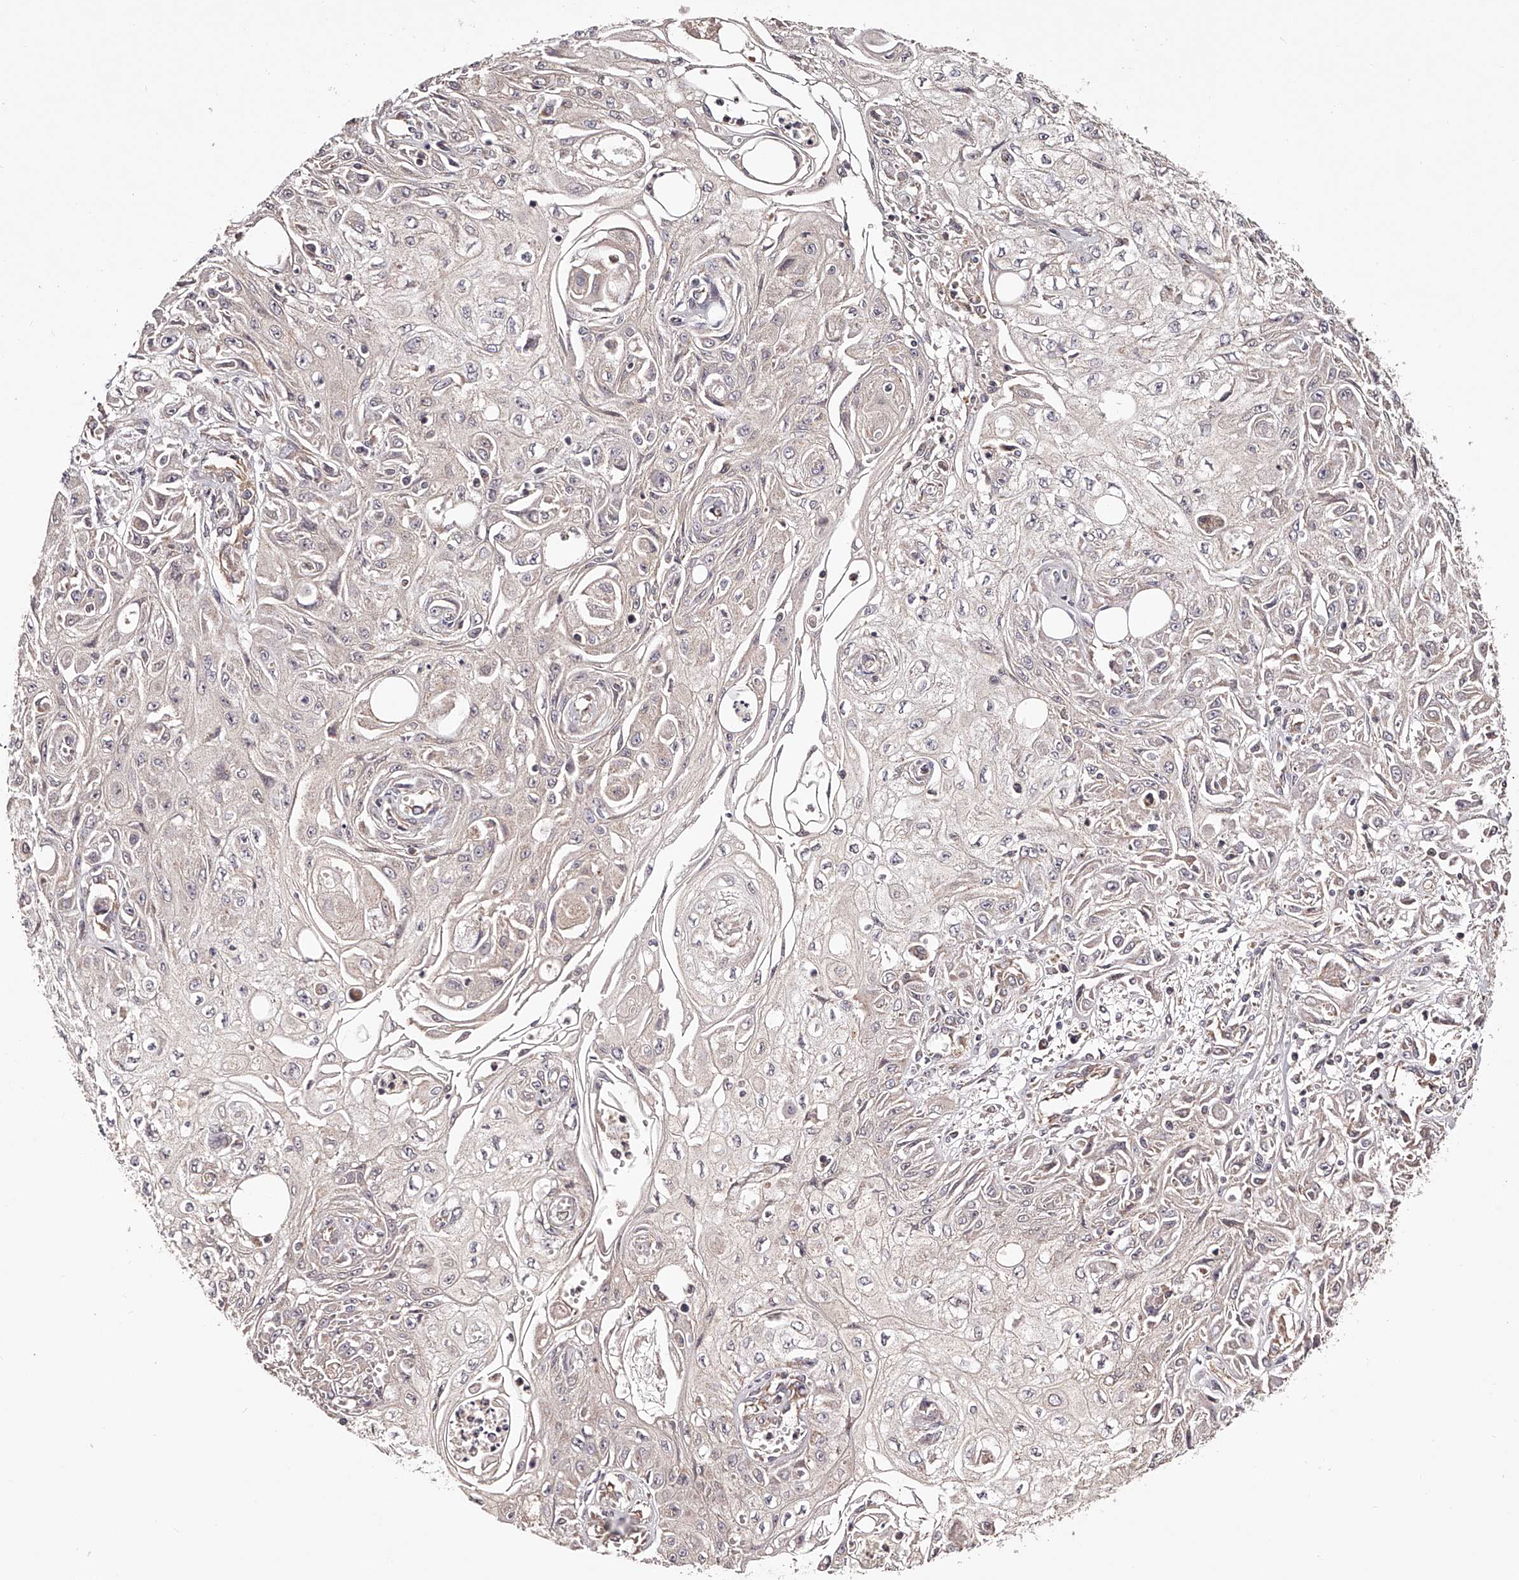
{"staining": {"intensity": "negative", "quantity": "none", "location": "none"}, "tissue": "skin cancer", "cell_type": "Tumor cells", "image_type": "cancer", "snomed": [{"axis": "morphology", "description": "Squamous cell carcinoma, NOS"}, {"axis": "morphology", "description": "Squamous cell carcinoma, metastatic, NOS"}, {"axis": "topography", "description": "Skin"}, {"axis": "topography", "description": "Lymph node"}], "caption": "This is an IHC image of human skin cancer (metastatic squamous cell carcinoma). There is no expression in tumor cells.", "gene": "USP21", "patient": {"sex": "male", "age": 75}}